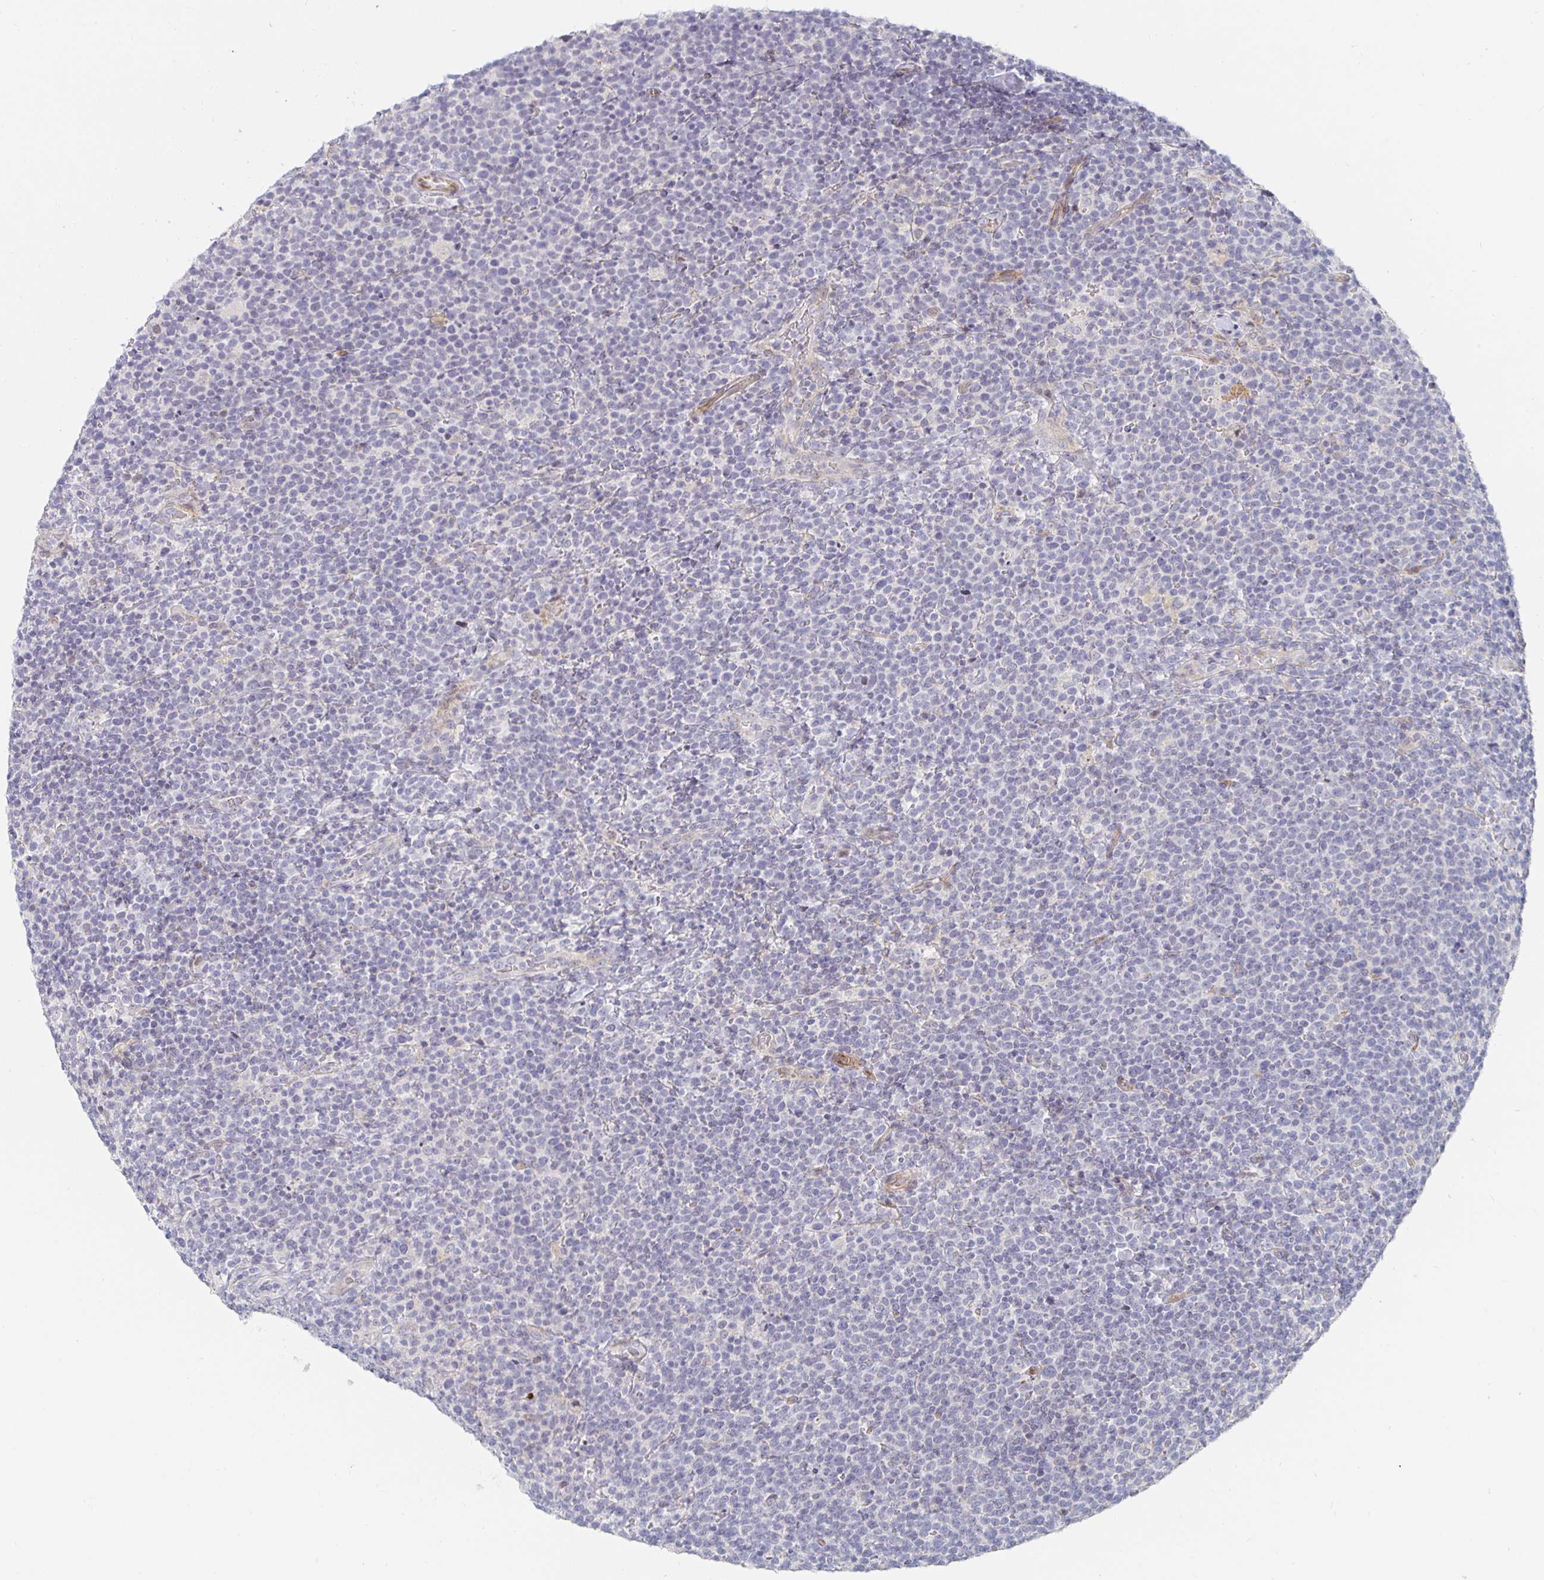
{"staining": {"intensity": "negative", "quantity": "none", "location": "none"}, "tissue": "lymphoma", "cell_type": "Tumor cells", "image_type": "cancer", "snomed": [{"axis": "morphology", "description": "Malignant lymphoma, non-Hodgkin's type, High grade"}, {"axis": "topography", "description": "Lymph node"}], "caption": "DAB (3,3'-diaminobenzidine) immunohistochemical staining of human high-grade malignant lymphoma, non-Hodgkin's type displays no significant expression in tumor cells.", "gene": "S100G", "patient": {"sex": "male", "age": 61}}